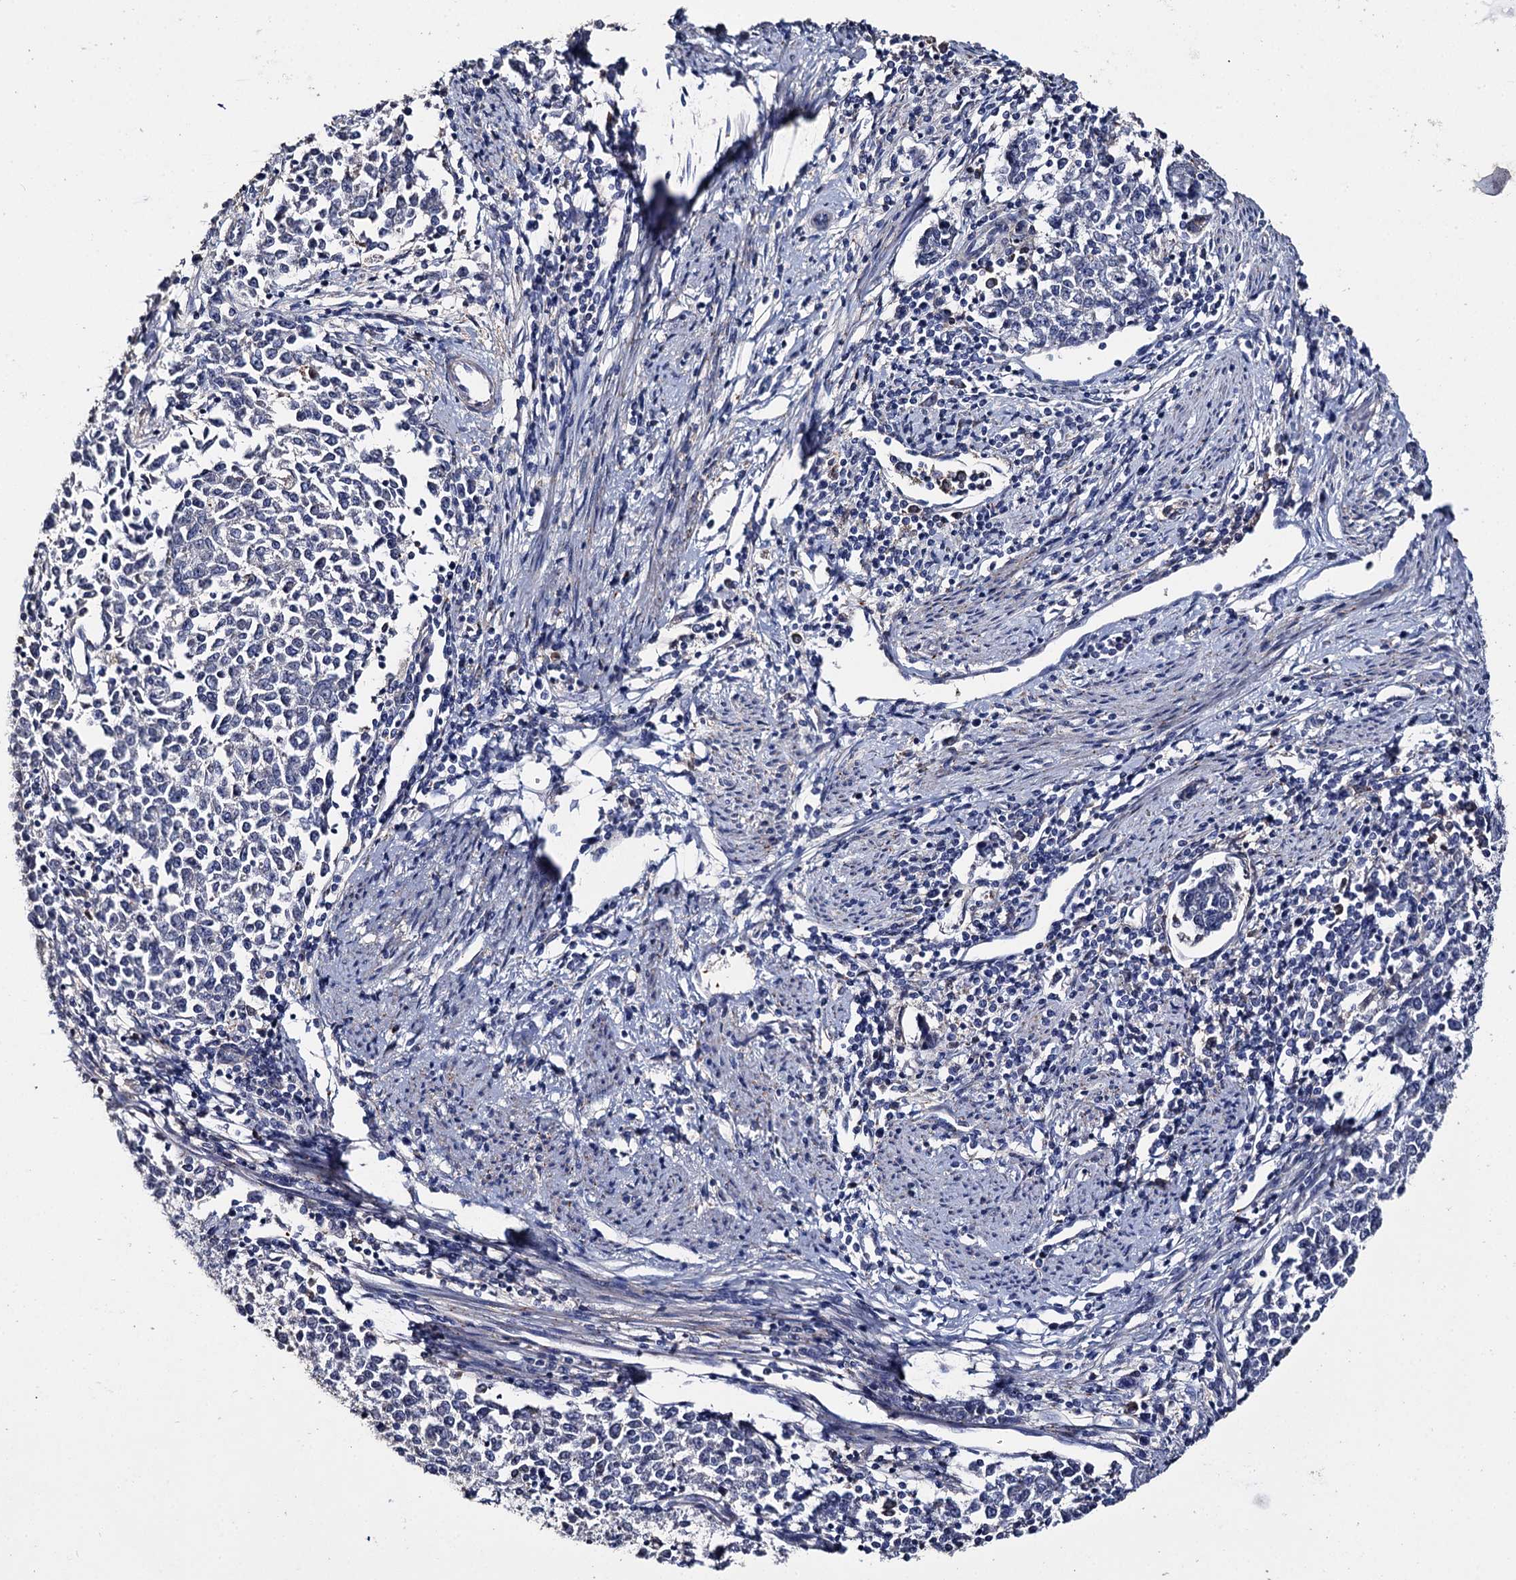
{"staining": {"intensity": "negative", "quantity": "none", "location": "none"}, "tissue": "endometrial cancer", "cell_type": "Tumor cells", "image_type": "cancer", "snomed": [{"axis": "morphology", "description": "Adenocarcinoma, NOS"}, {"axis": "topography", "description": "Endometrium"}], "caption": "This is a micrograph of immunohistochemistry (IHC) staining of endometrial cancer, which shows no positivity in tumor cells.", "gene": "DNAH6", "patient": {"sex": "female", "age": 50}}